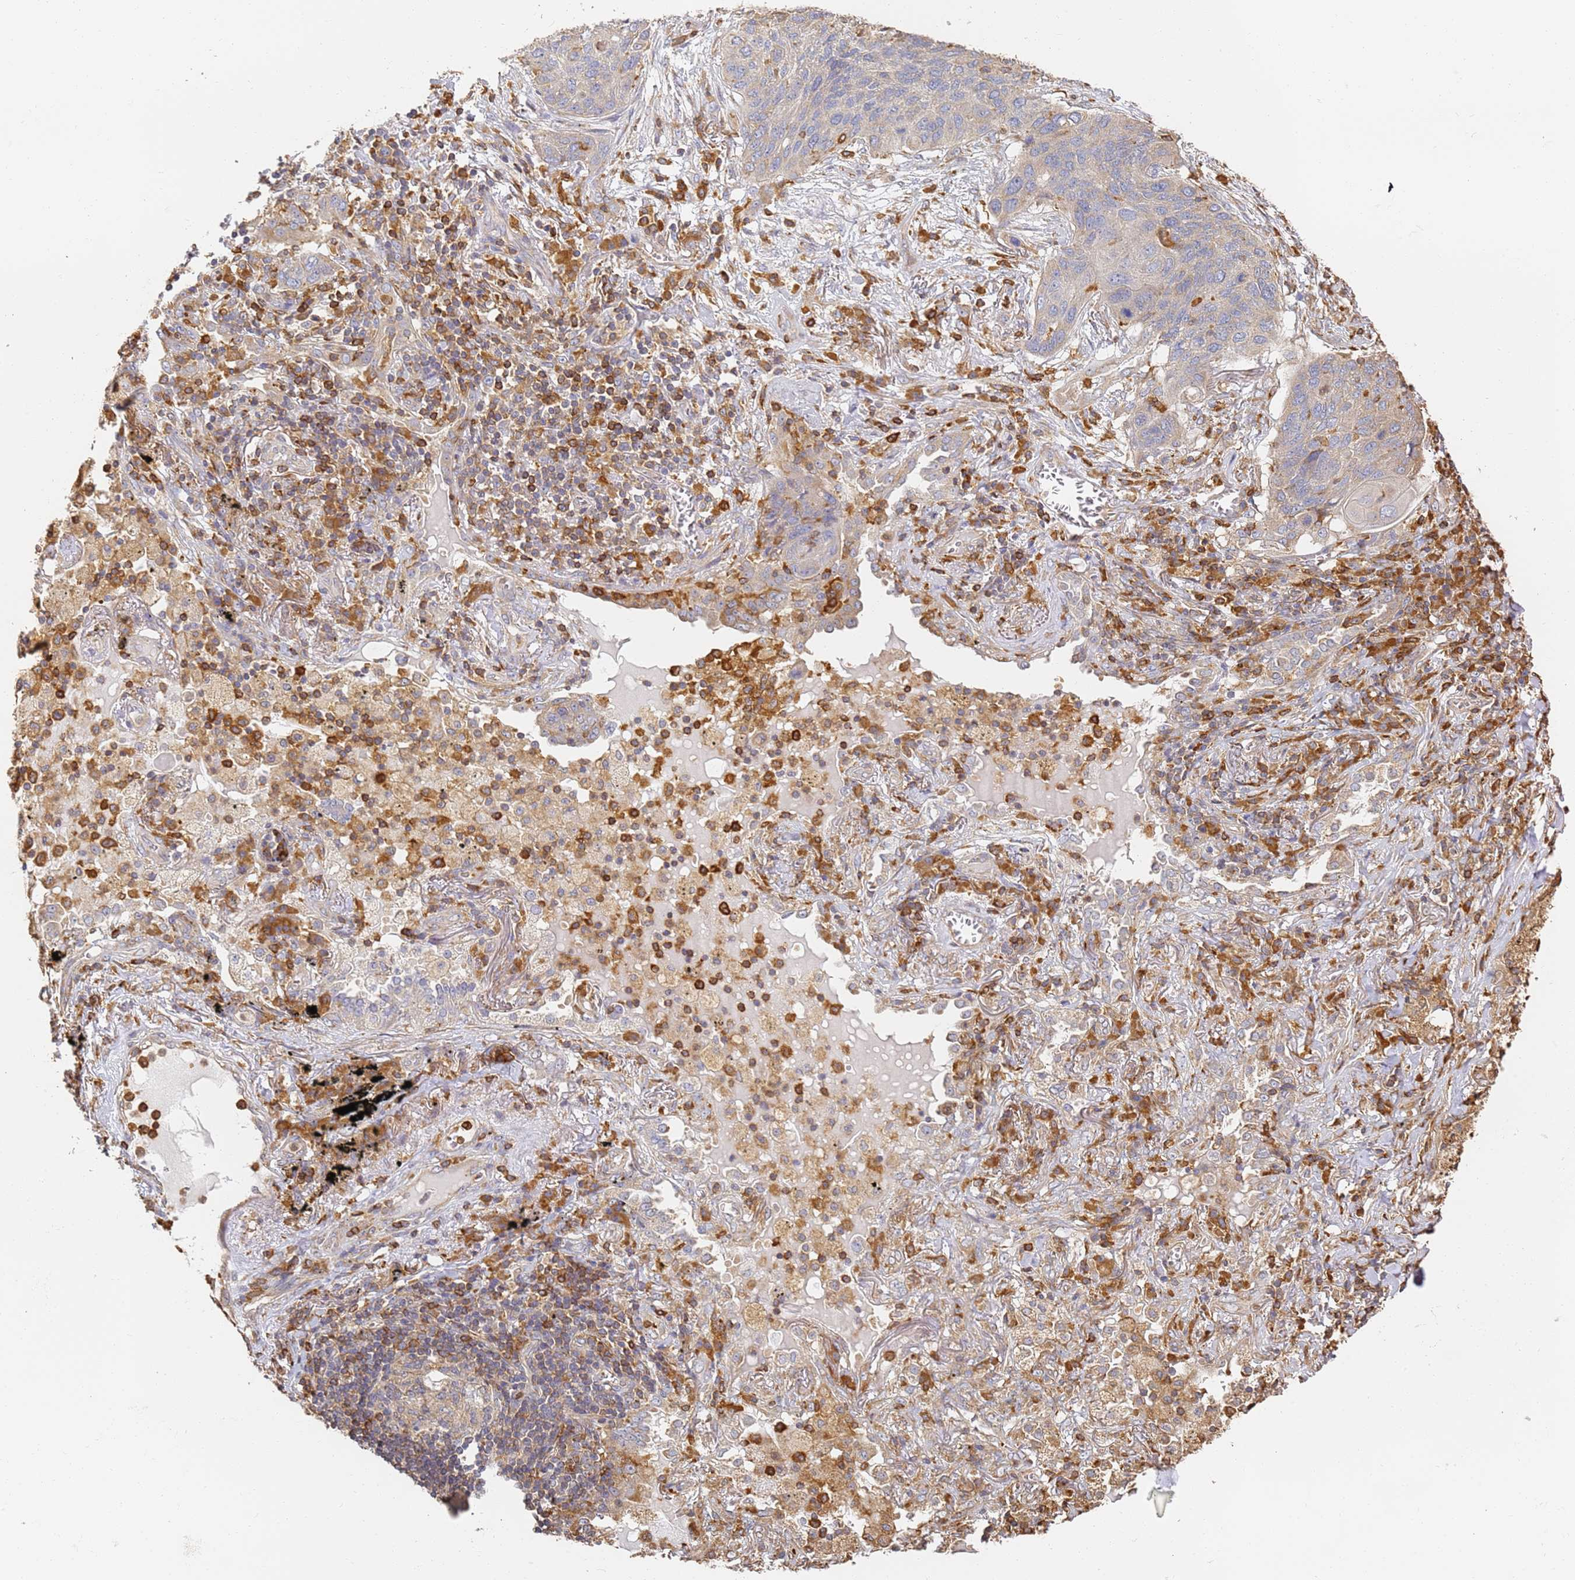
{"staining": {"intensity": "weak", "quantity": "<25%", "location": "cytoplasmic/membranous"}, "tissue": "lung cancer", "cell_type": "Tumor cells", "image_type": "cancer", "snomed": [{"axis": "morphology", "description": "Squamous cell carcinoma, NOS"}, {"axis": "topography", "description": "Lung"}], "caption": "Lung cancer was stained to show a protein in brown. There is no significant positivity in tumor cells.", "gene": "BIN2", "patient": {"sex": "female", "age": 63}}